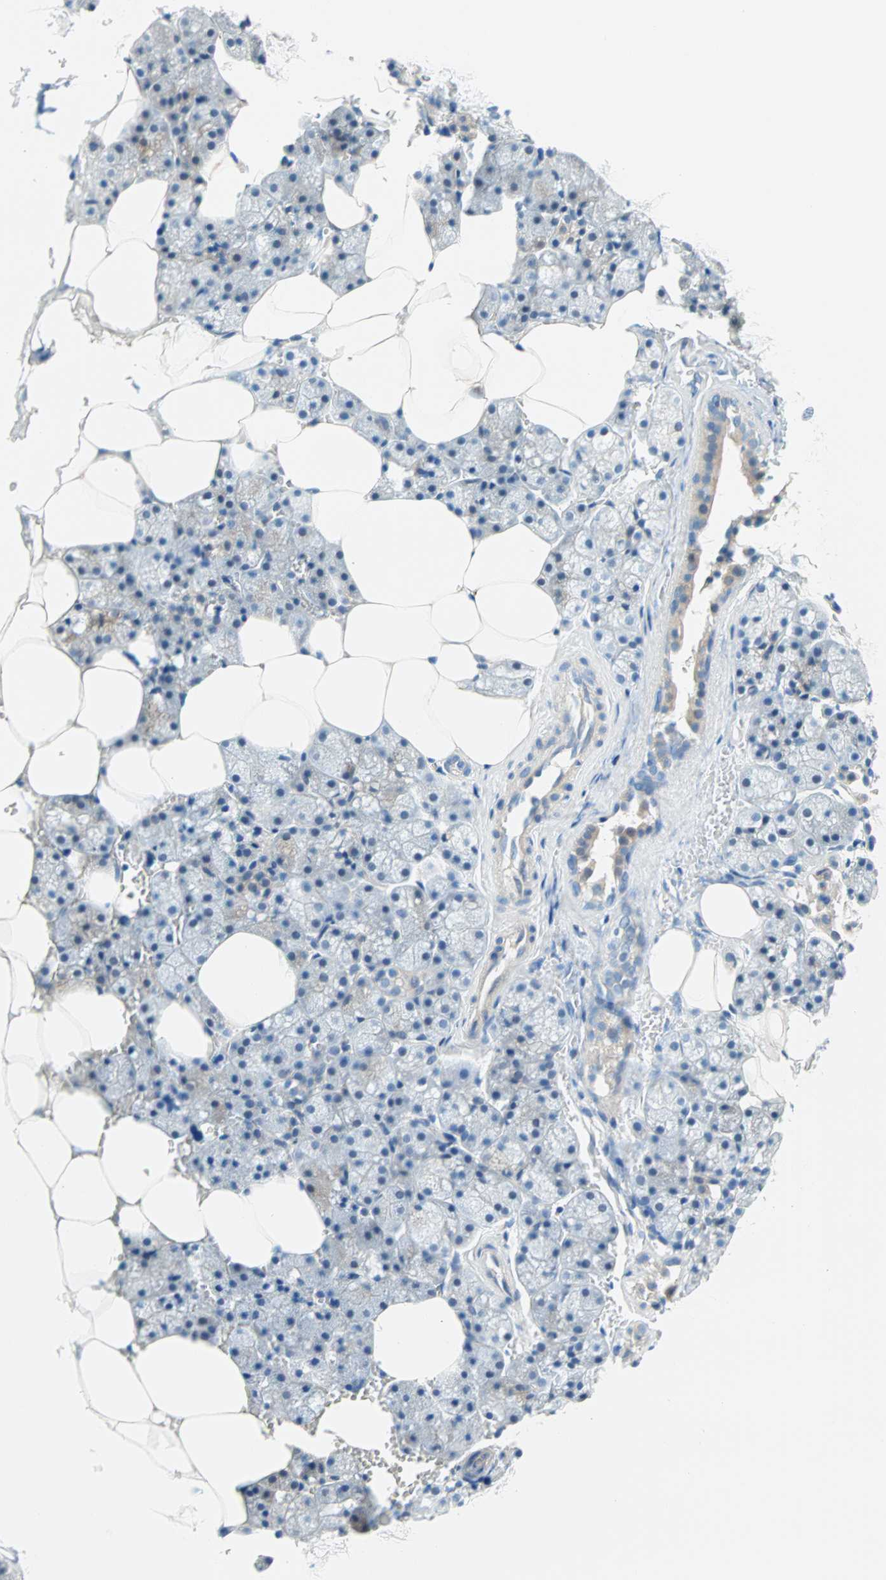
{"staining": {"intensity": "strong", "quantity": "<25%", "location": "nuclear"}, "tissue": "salivary gland", "cell_type": "Glandular cells", "image_type": "normal", "snomed": [{"axis": "morphology", "description": "Normal tissue, NOS"}, {"axis": "topography", "description": "Salivary gland"}], "caption": "Brown immunohistochemical staining in normal human salivary gland demonstrates strong nuclear expression in approximately <25% of glandular cells.", "gene": "TMEM163", "patient": {"sex": "male", "age": 62}}